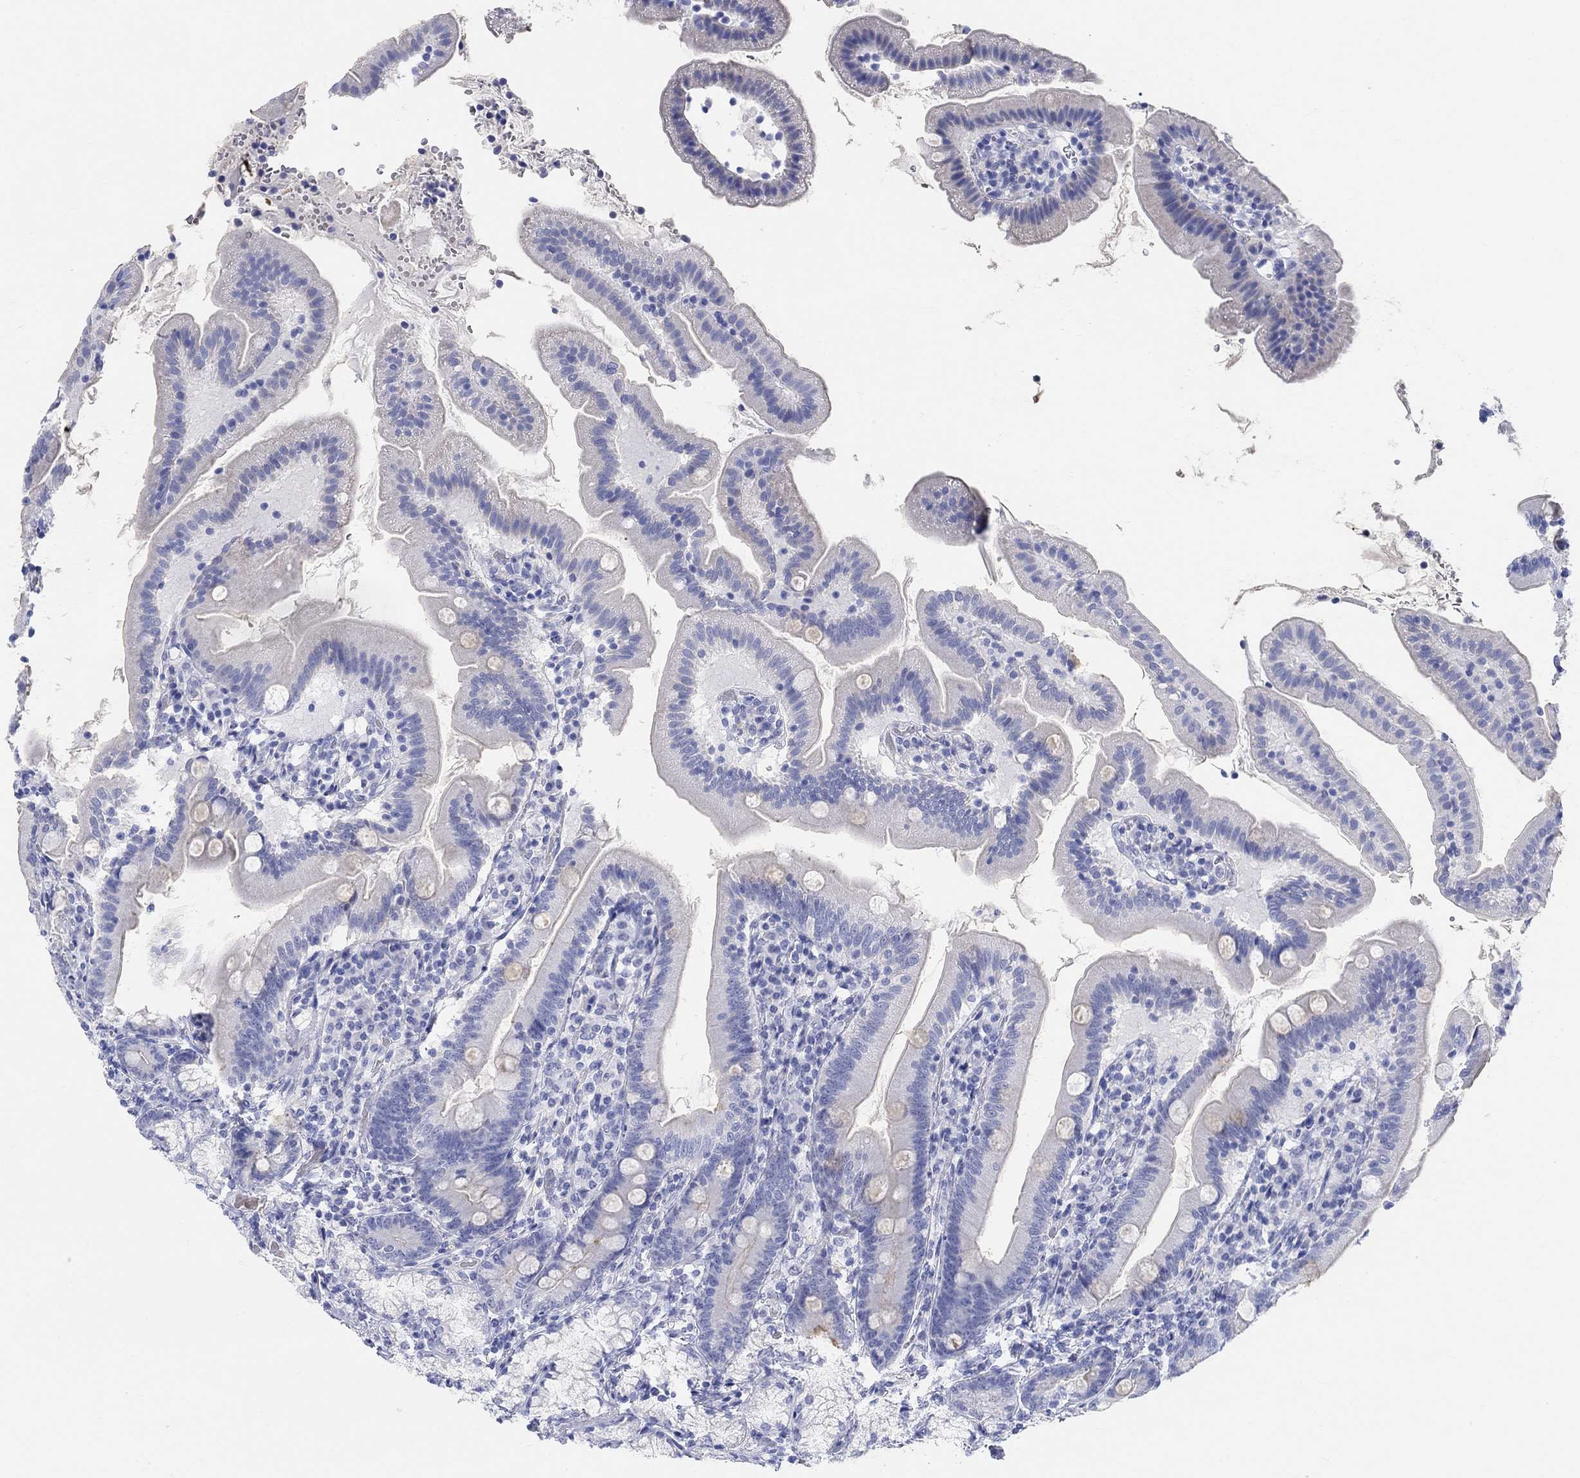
{"staining": {"intensity": "negative", "quantity": "none", "location": "none"}, "tissue": "duodenum", "cell_type": "Glandular cells", "image_type": "normal", "snomed": [{"axis": "morphology", "description": "Normal tissue, NOS"}, {"axis": "topography", "description": "Duodenum"}], "caption": "Image shows no protein positivity in glandular cells of unremarkable duodenum.", "gene": "GRIA3", "patient": {"sex": "female", "age": 67}}